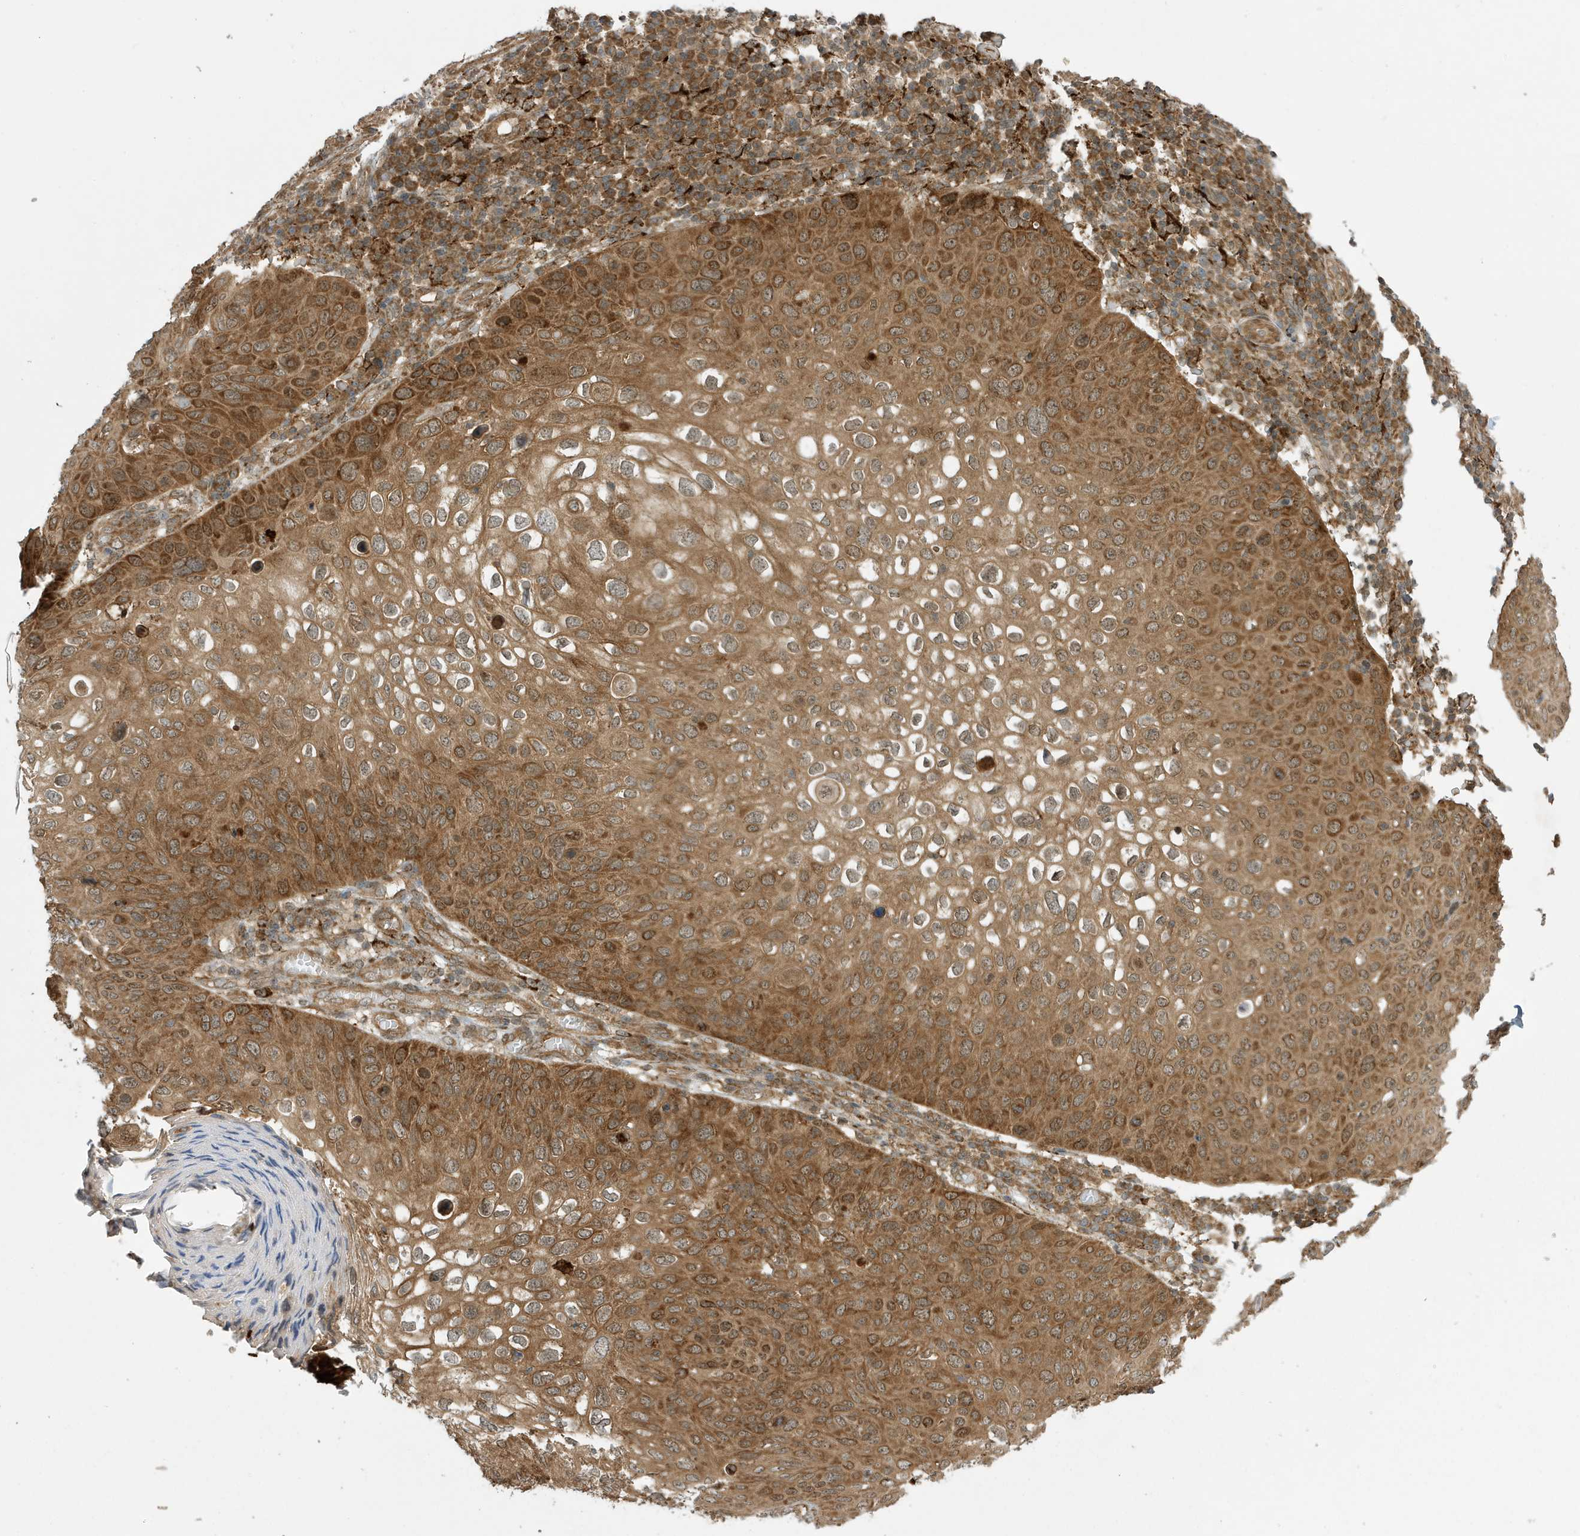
{"staining": {"intensity": "strong", "quantity": ">75%", "location": "cytoplasmic/membranous"}, "tissue": "skin cancer", "cell_type": "Tumor cells", "image_type": "cancer", "snomed": [{"axis": "morphology", "description": "Squamous cell carcinoma, NOS"}, {"axis": "topography", "description": "Skin"}], "caption": "IHC micrograph of human skin cancer (squamous cell carcinoma) stained for a protein (brown), which shows high levels of strong cytoplasmic/membranous positivity in about >75% of tumor cells.", "gene": "DHX36", "patient": {"sex": "female", "age": 90}}